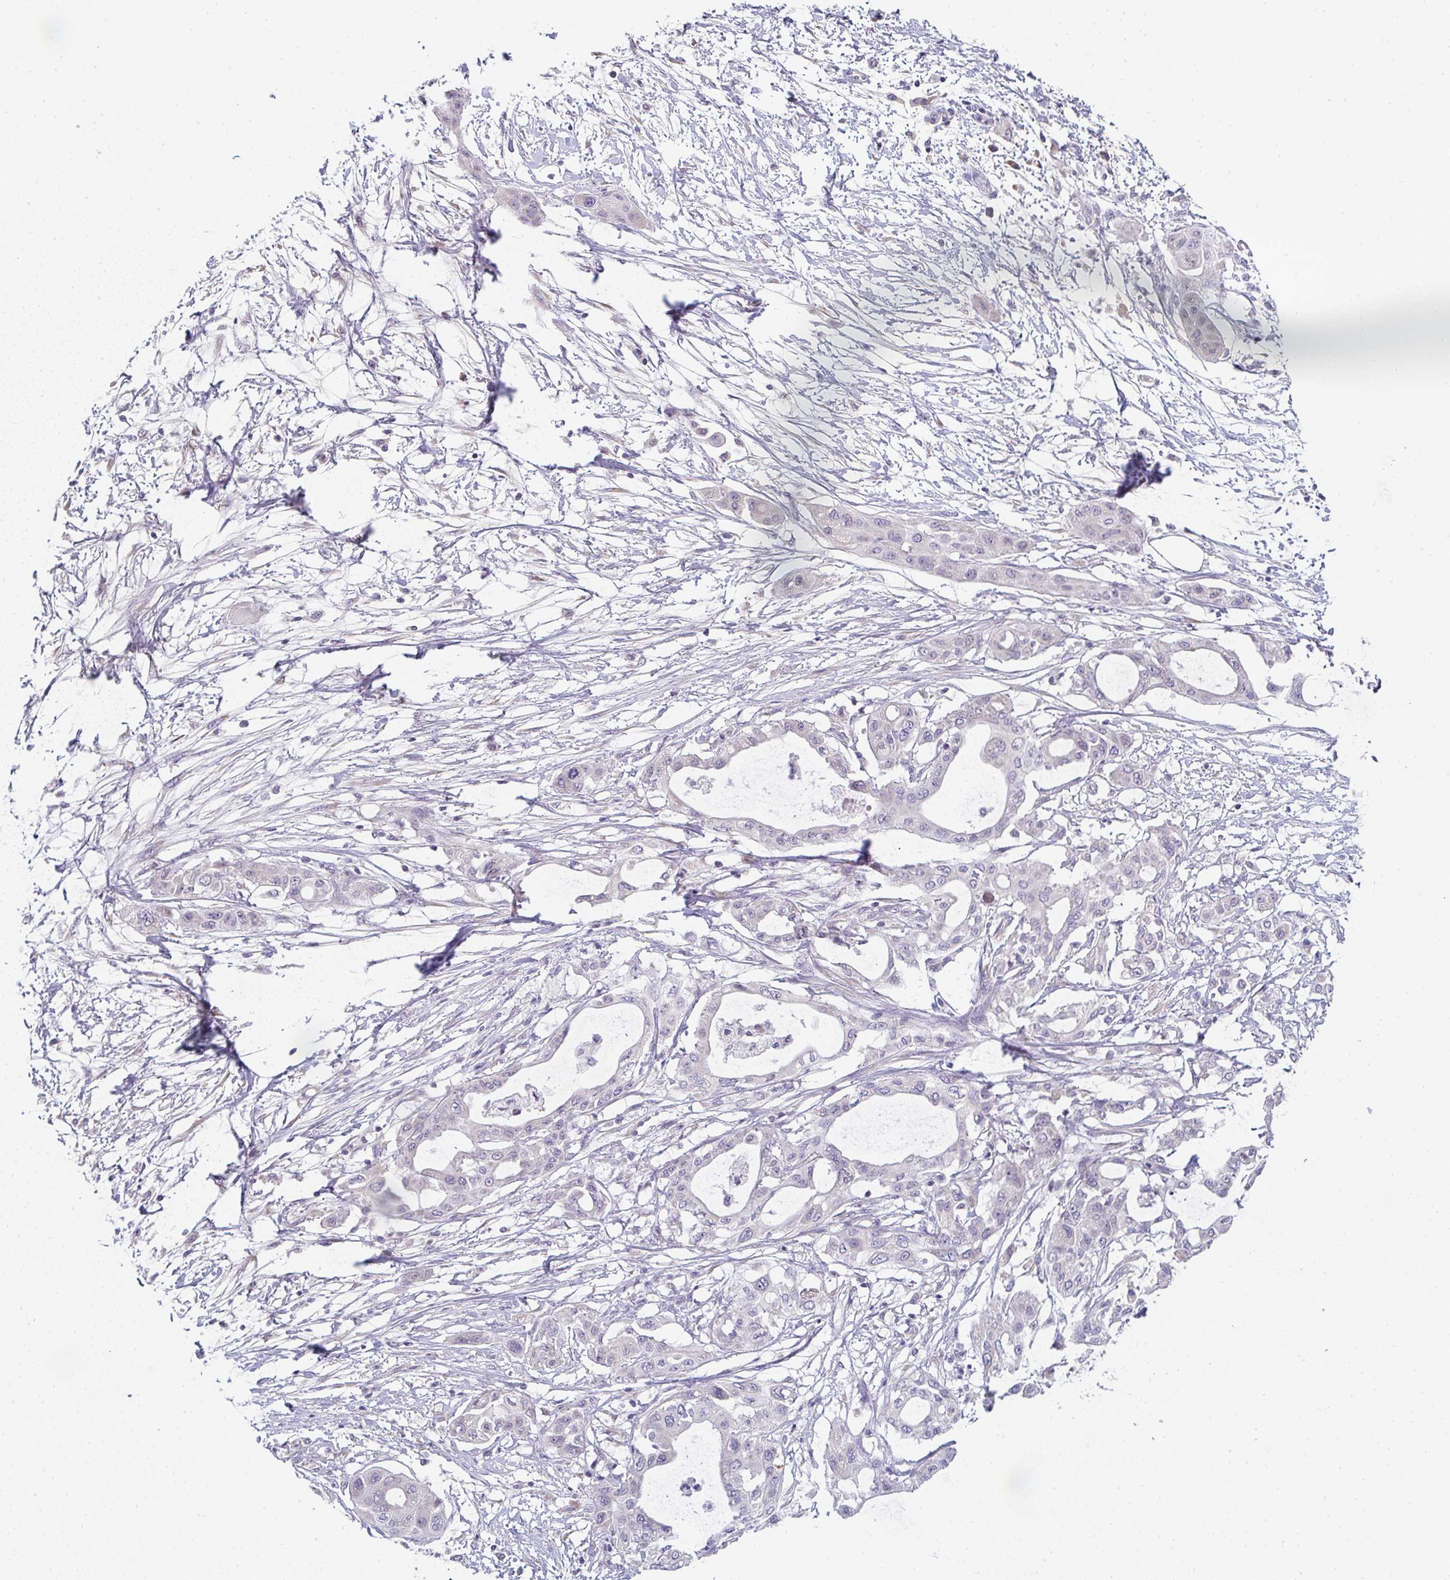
{"staining": {"intensity": "negative", "quantity": "none", "location": "none"}, "tissue": "pancreatic cancer", "cell_type": "Tumor cells", "image_type": "cancer", "snomed": [{"axis": "morphology", "description": "Adenocarcinoma, NOS"}, {"axis": "topography", "description": "Pancreas"}], "caption": "This is an IHC micrograph of adenocarcinoma (pancreatic). There is no positivity in tumor cells.", "gene": "CACNA1S", "patient": {"sex": "male", "age": 68}}